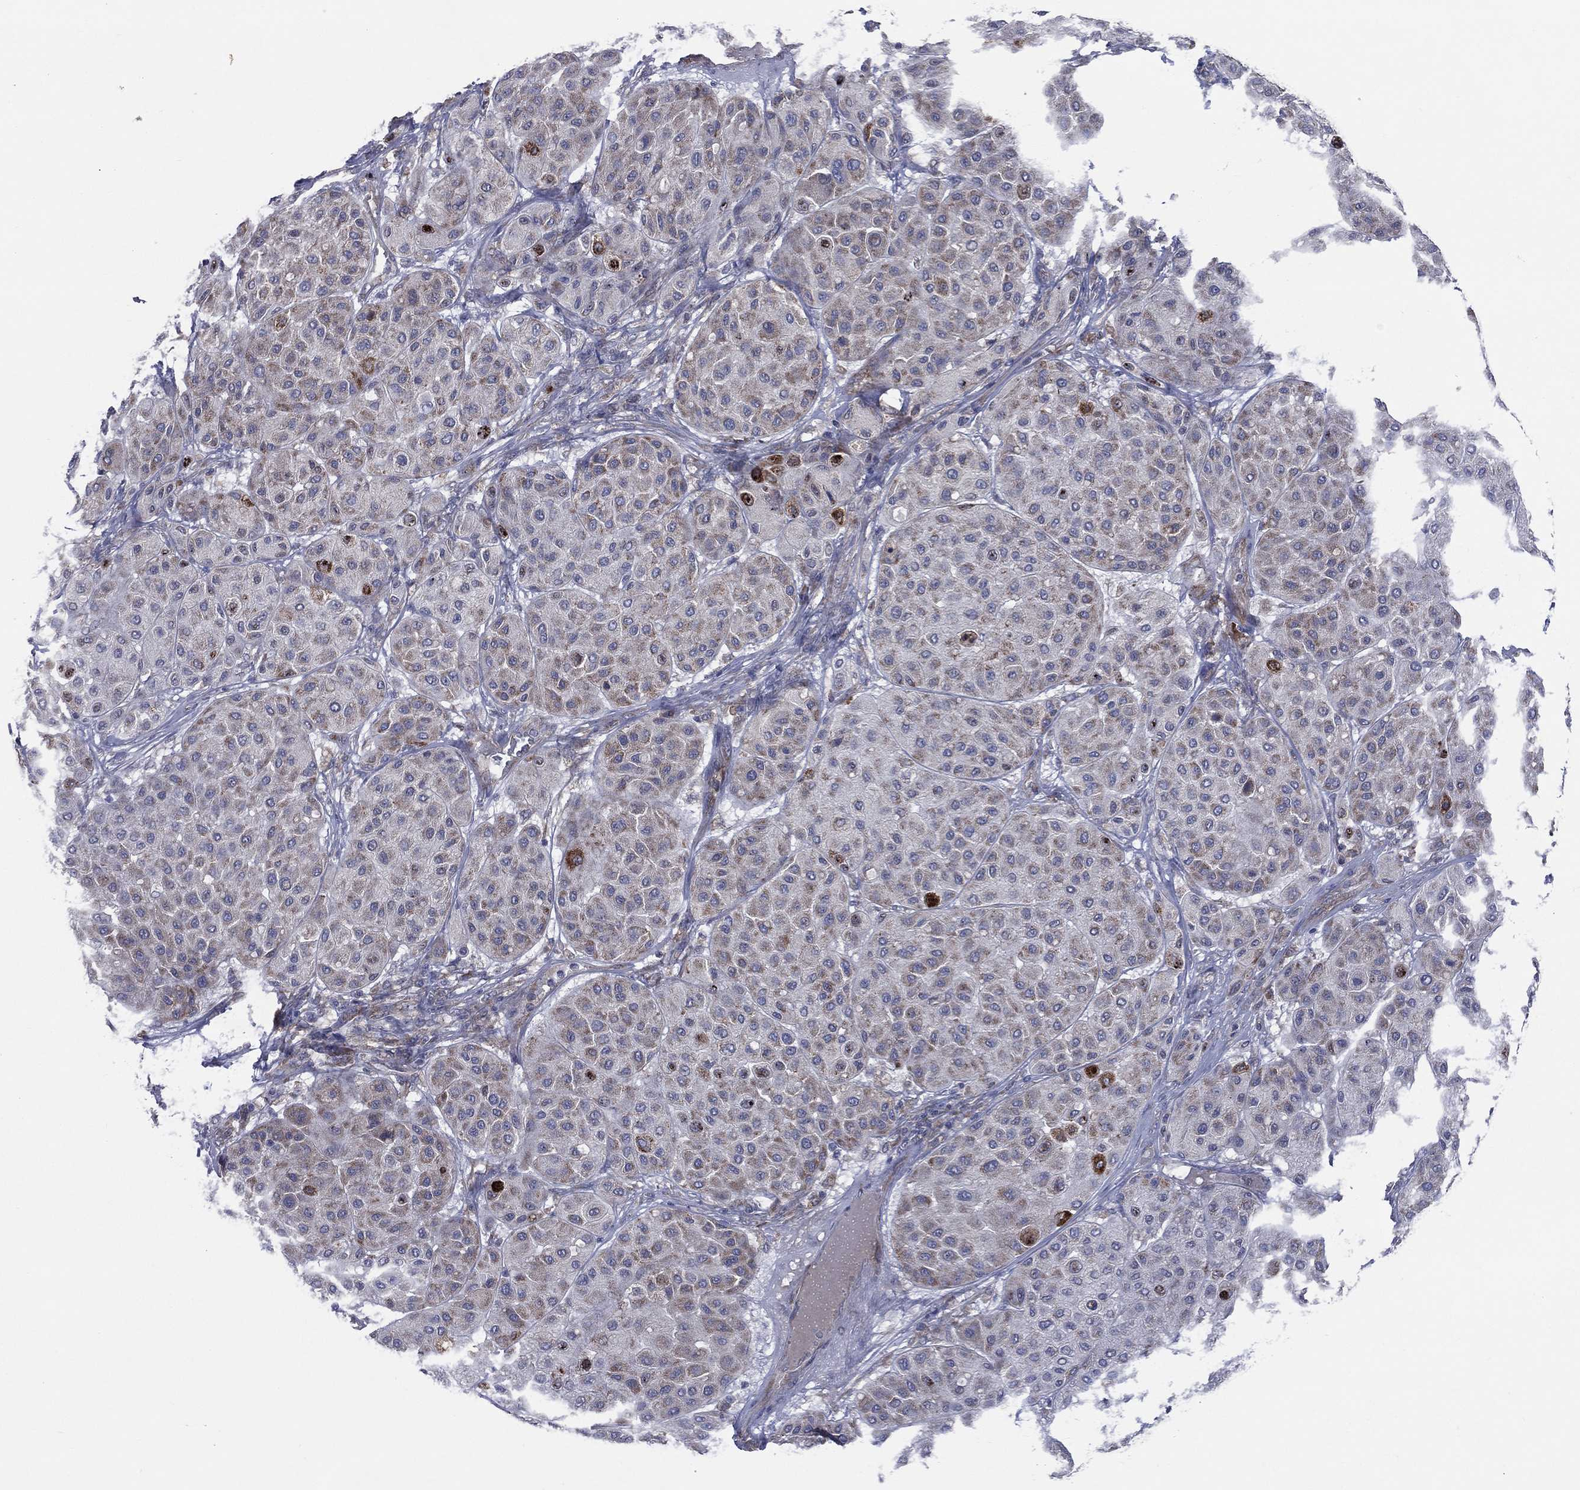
{"staining": {"intensity": "moderate", "quantity": "<25%", "location": "cytoplasmic/membranous"}, "tissue": "melanoma", "cell_type": "Tumor cells", "image_type": "cancer", "snomed": [{"axis": "morphology", "description": "Malignant melanoma, Metastatic site"}, {"axis": "topography", "description": "Smooth muscle"}], "caption": "This is a photomicrograph of immunohistochemistry staining of melanoma, which shows moderate staining in the cytoplasmic/membranous of tumor cells.", "gene": "CCDC159", "patient": {"sex": "male", "age": 41}}